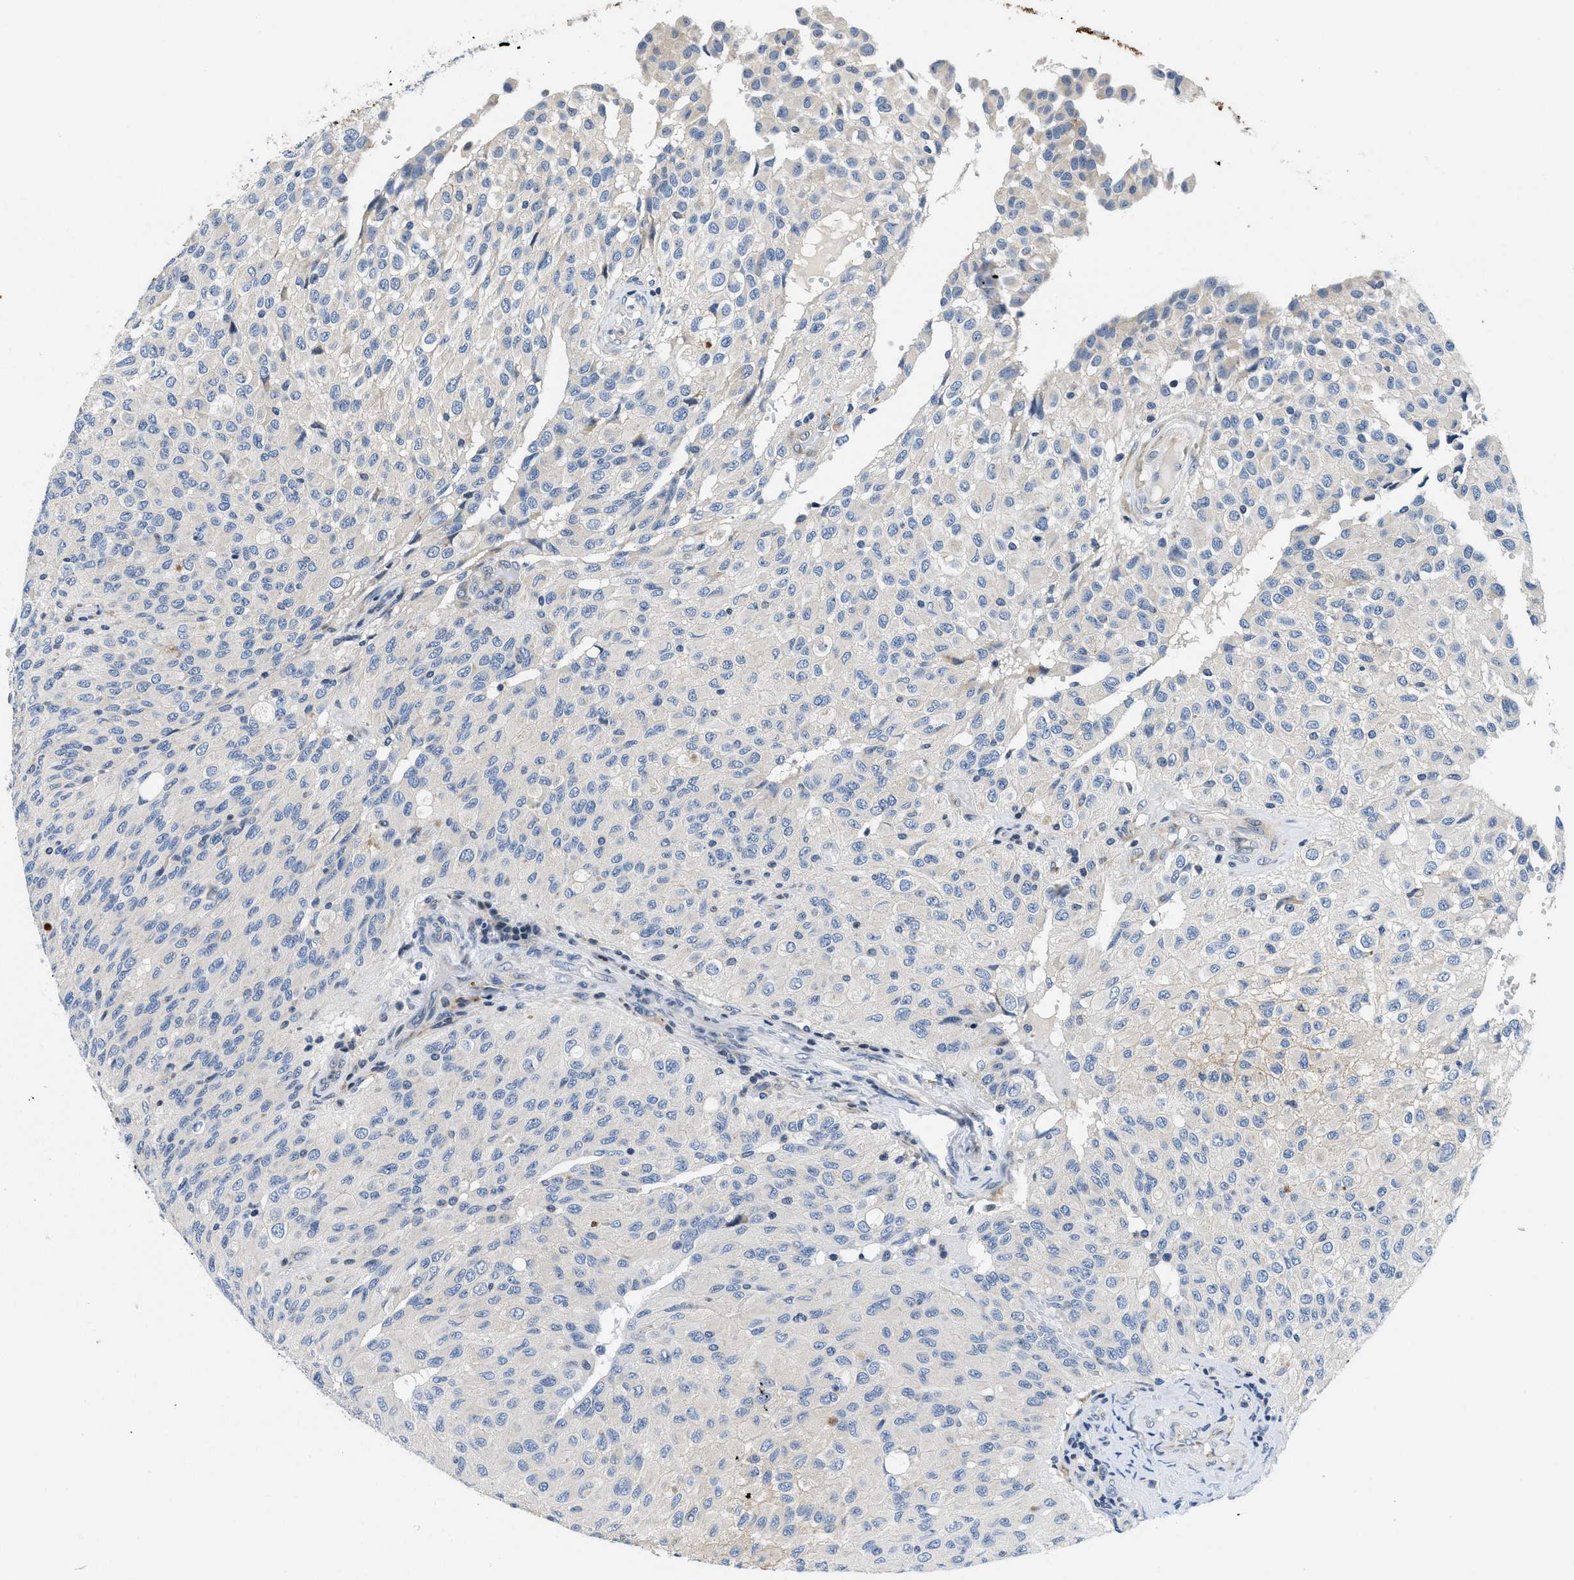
{"staining": {"intensity": "negative", "quantity": "none", "location": "none"}, "tissue": "glioma", "cell_type": "Tumor cells", "image_type": "cancer", "snomed": [{"axis": "morphology", "description": "Glioma, malignant, High grade"}, {"axis": "topography", "description": "Brain"}], "caption": "IHC histopathology image of glioma stained for a protein (brown), which exhibits no expression in tumor cells. The staining is performed using DAB brown chromogen with nuclei counter-stained in using hematoxylin.", "gene": "IKBKE", "patient": {"sex": "male", "age": 32}}